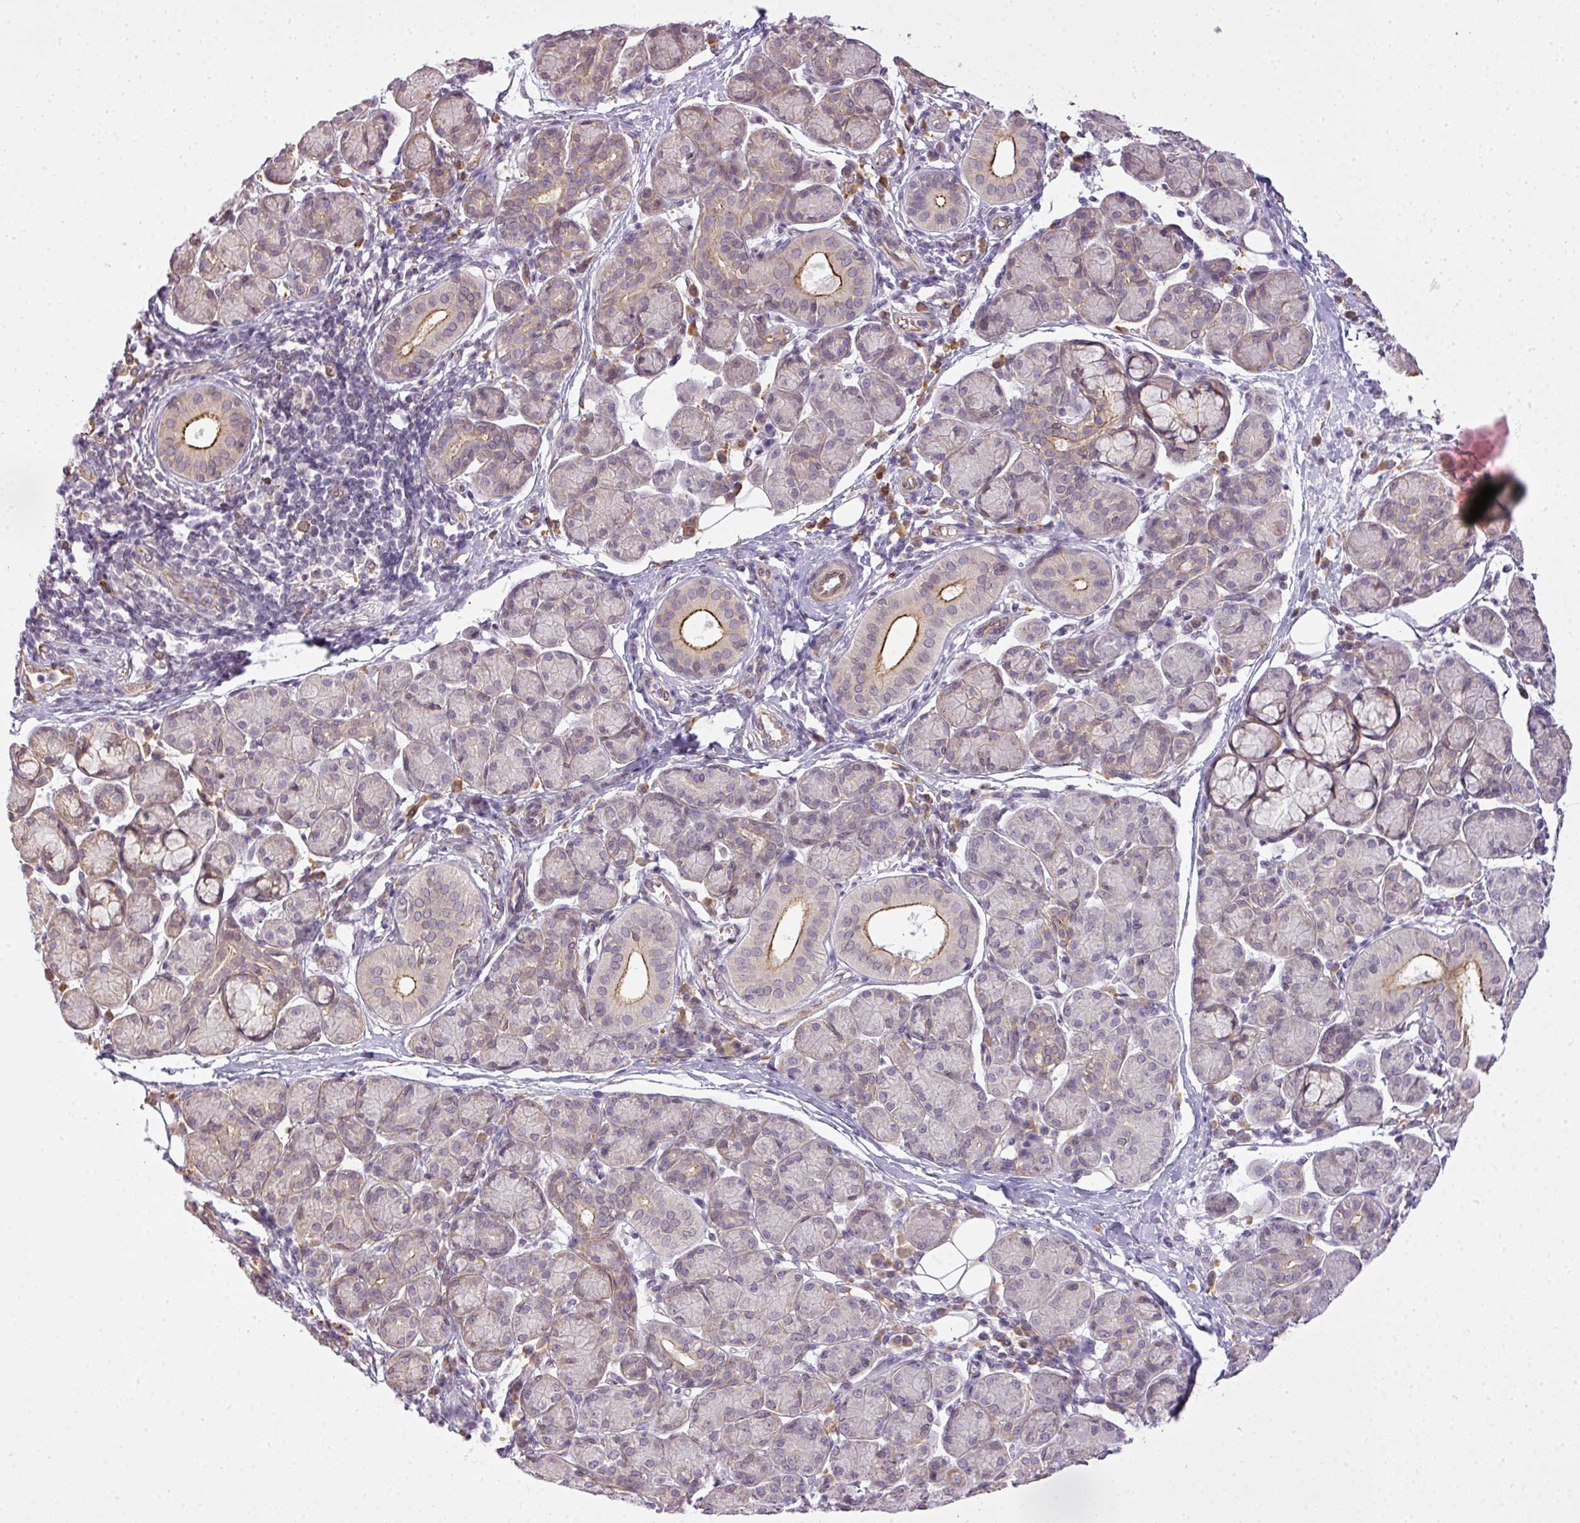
{"staining": {"intensity": "moderate", "quantity": "<25%", "location": "cytoplasmic/membranous"}, "tissue": "salivary gland", "cell_type": "Glandular cells", "image_type": "normal", "snomed": [{"axis": "morphology", "description": "Normal tissue, NOS"}, {"axis": "morphology", "description": "Inflammation, NOS"}, {"axis": "topography", "description": "Lymph node"}, {"axis": "topography", "description": "Salivary gland"}], "caption": "Salivary gland stained with a brown dye demonstrates moderate cytoplasmic/membranous positive expression in about <25% of glandular cells.", "gene": "COX18", "patient": {"sex": "male", "age": 3}}